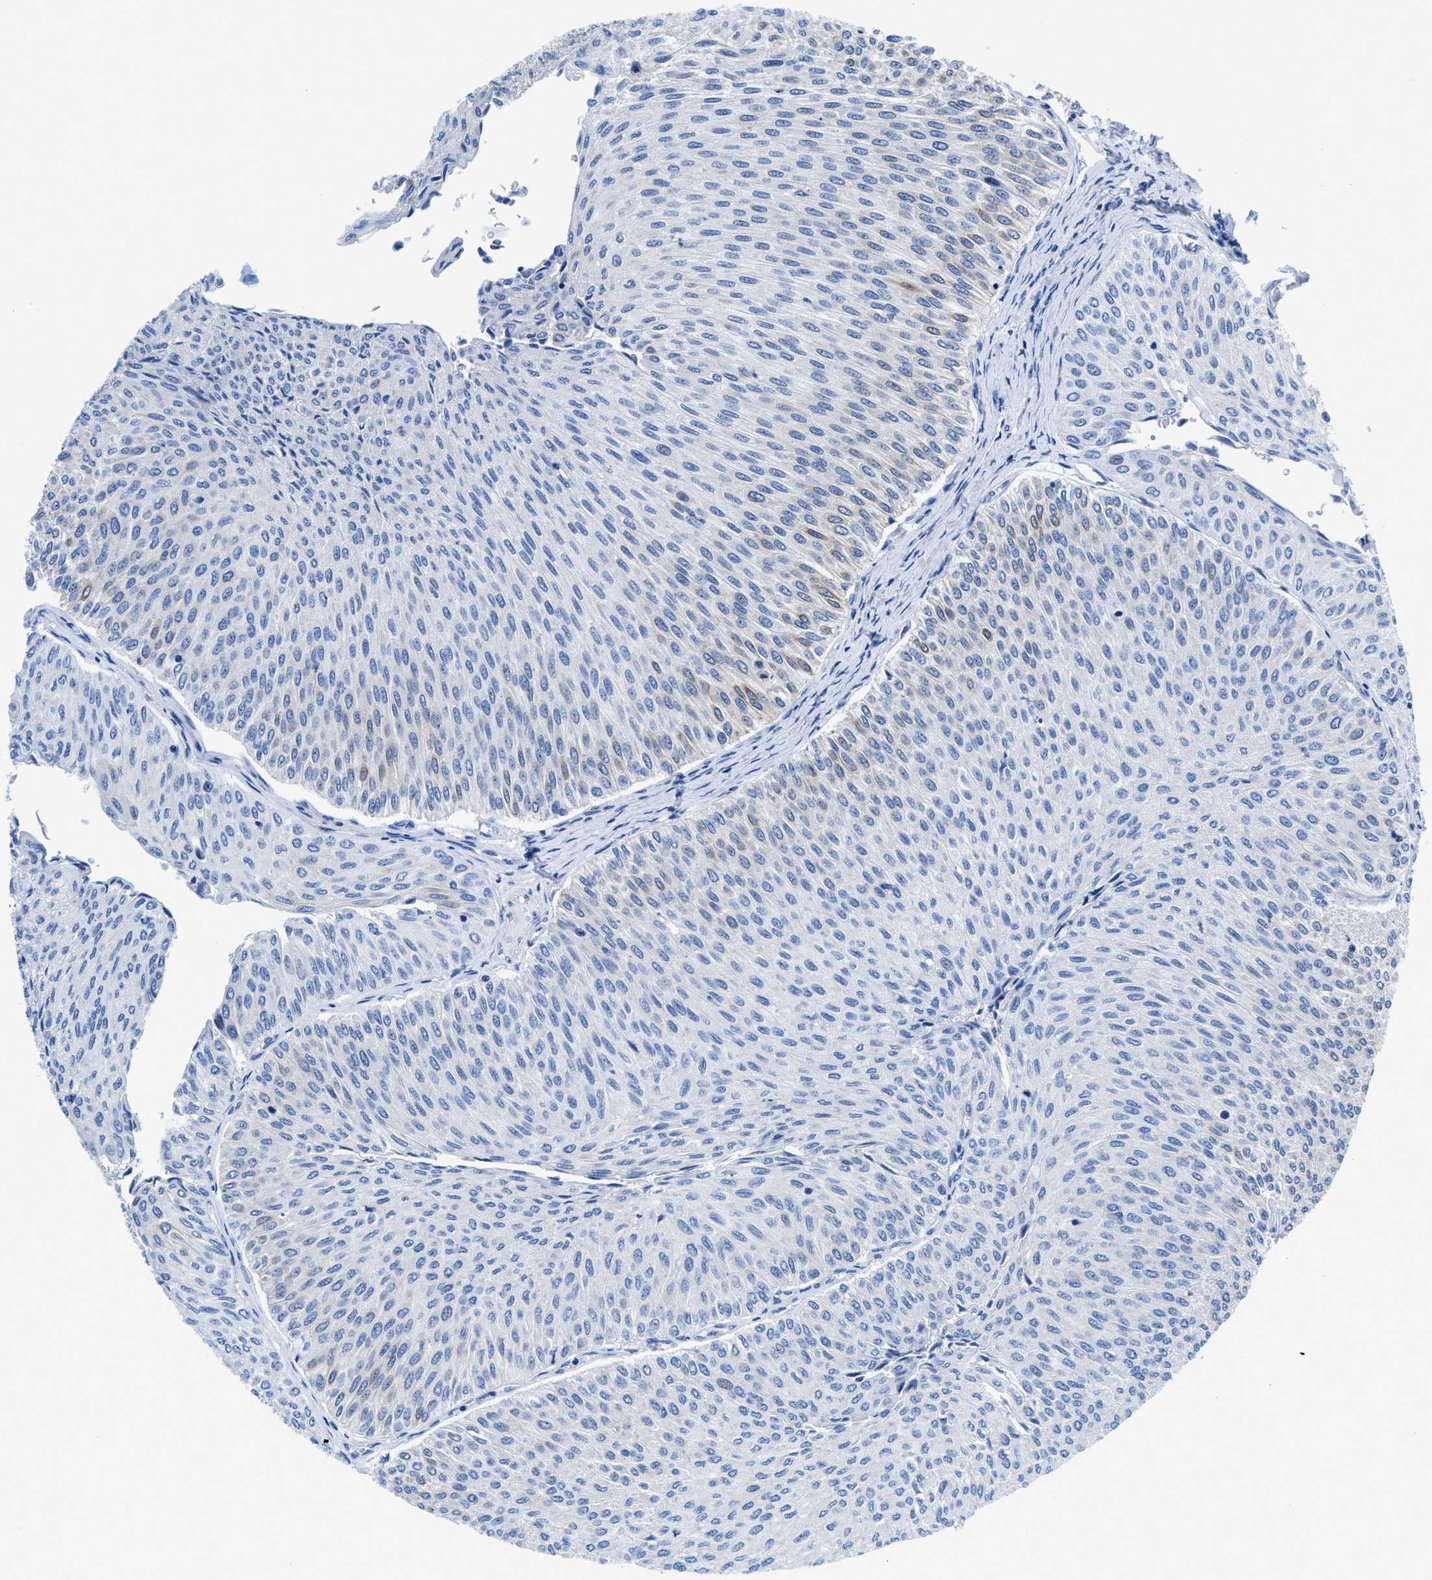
{"staining": {"intensity": "weak", "quantity": "<25%", "location": "cytoplasmic/membranous"}, "tissue": "urothelial cancer", "cell_type": "Tumor cells", "image_type": "cancer", "snomed": [{"axis": "morphology", "description": "Urothelial carcinoma, Low grade"}, {"axis": "topography", "description": "Urinary bladder"}], "caption": "Human urothelial cancer stained for a protein using immunohistochemistry (IHC) displays no expression in tumor cells.", "gene": "SLC10A6", "patient": {"sex": "male", "age": 78}}